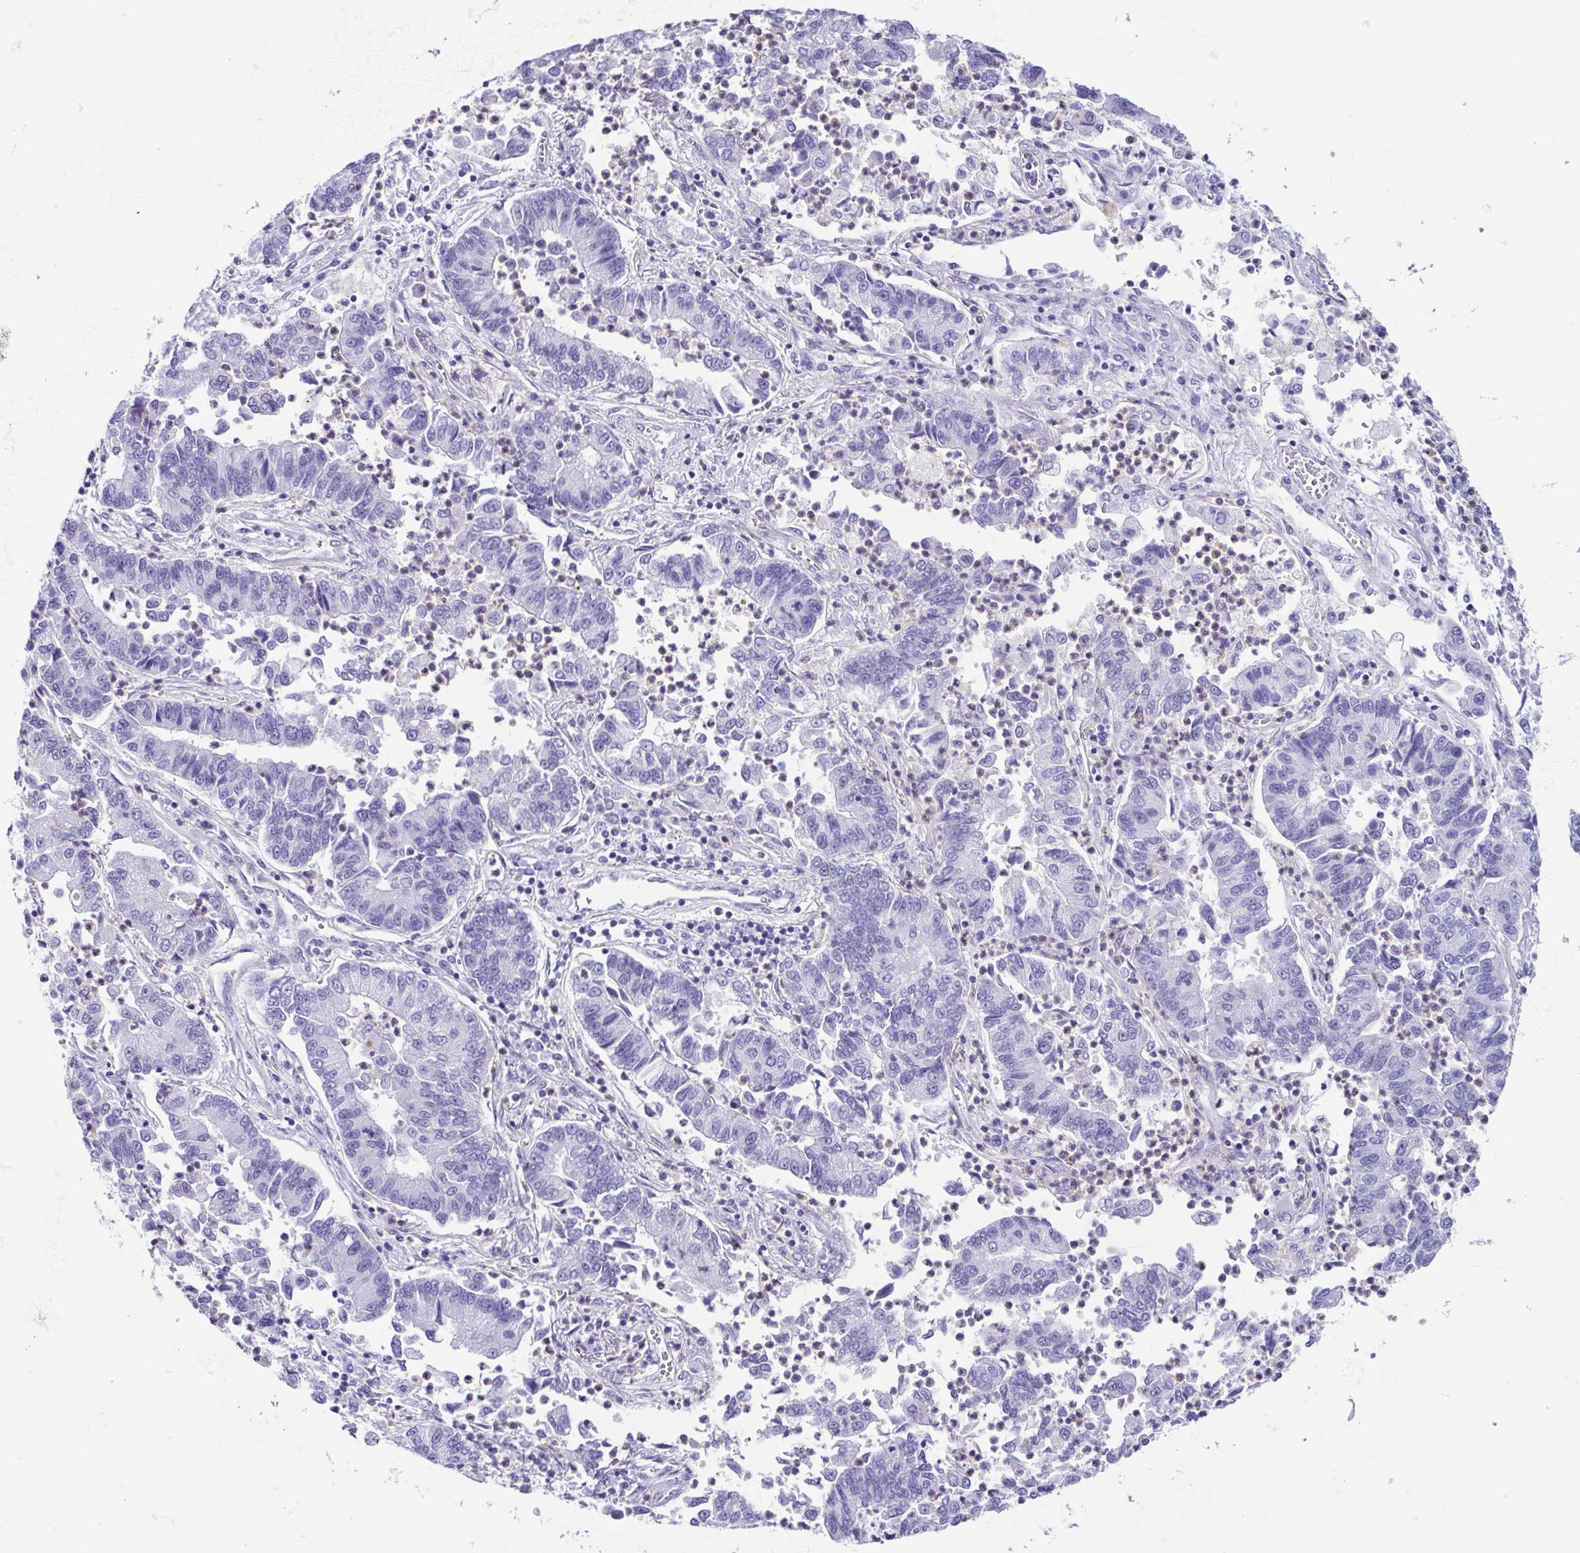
{"staining": {"intensity": "negative", "quantity": "none", "location": "none"}, "tissue": "lung cancer", "cell_type": "Tumor cells", "image_type": "cancer", "snomed": [{"axis": "morphology", "description": "Adenocarcinoma, NOS"}, {"axis": "topography", "description": "Lung"}], "caption": "Immunohistochemical staining of adenocarcinoma (lung) demonstrates no significant expression in tumor cells.", "gene": "CYP11B1", "patient": {"sex": "female", "age": 57}}